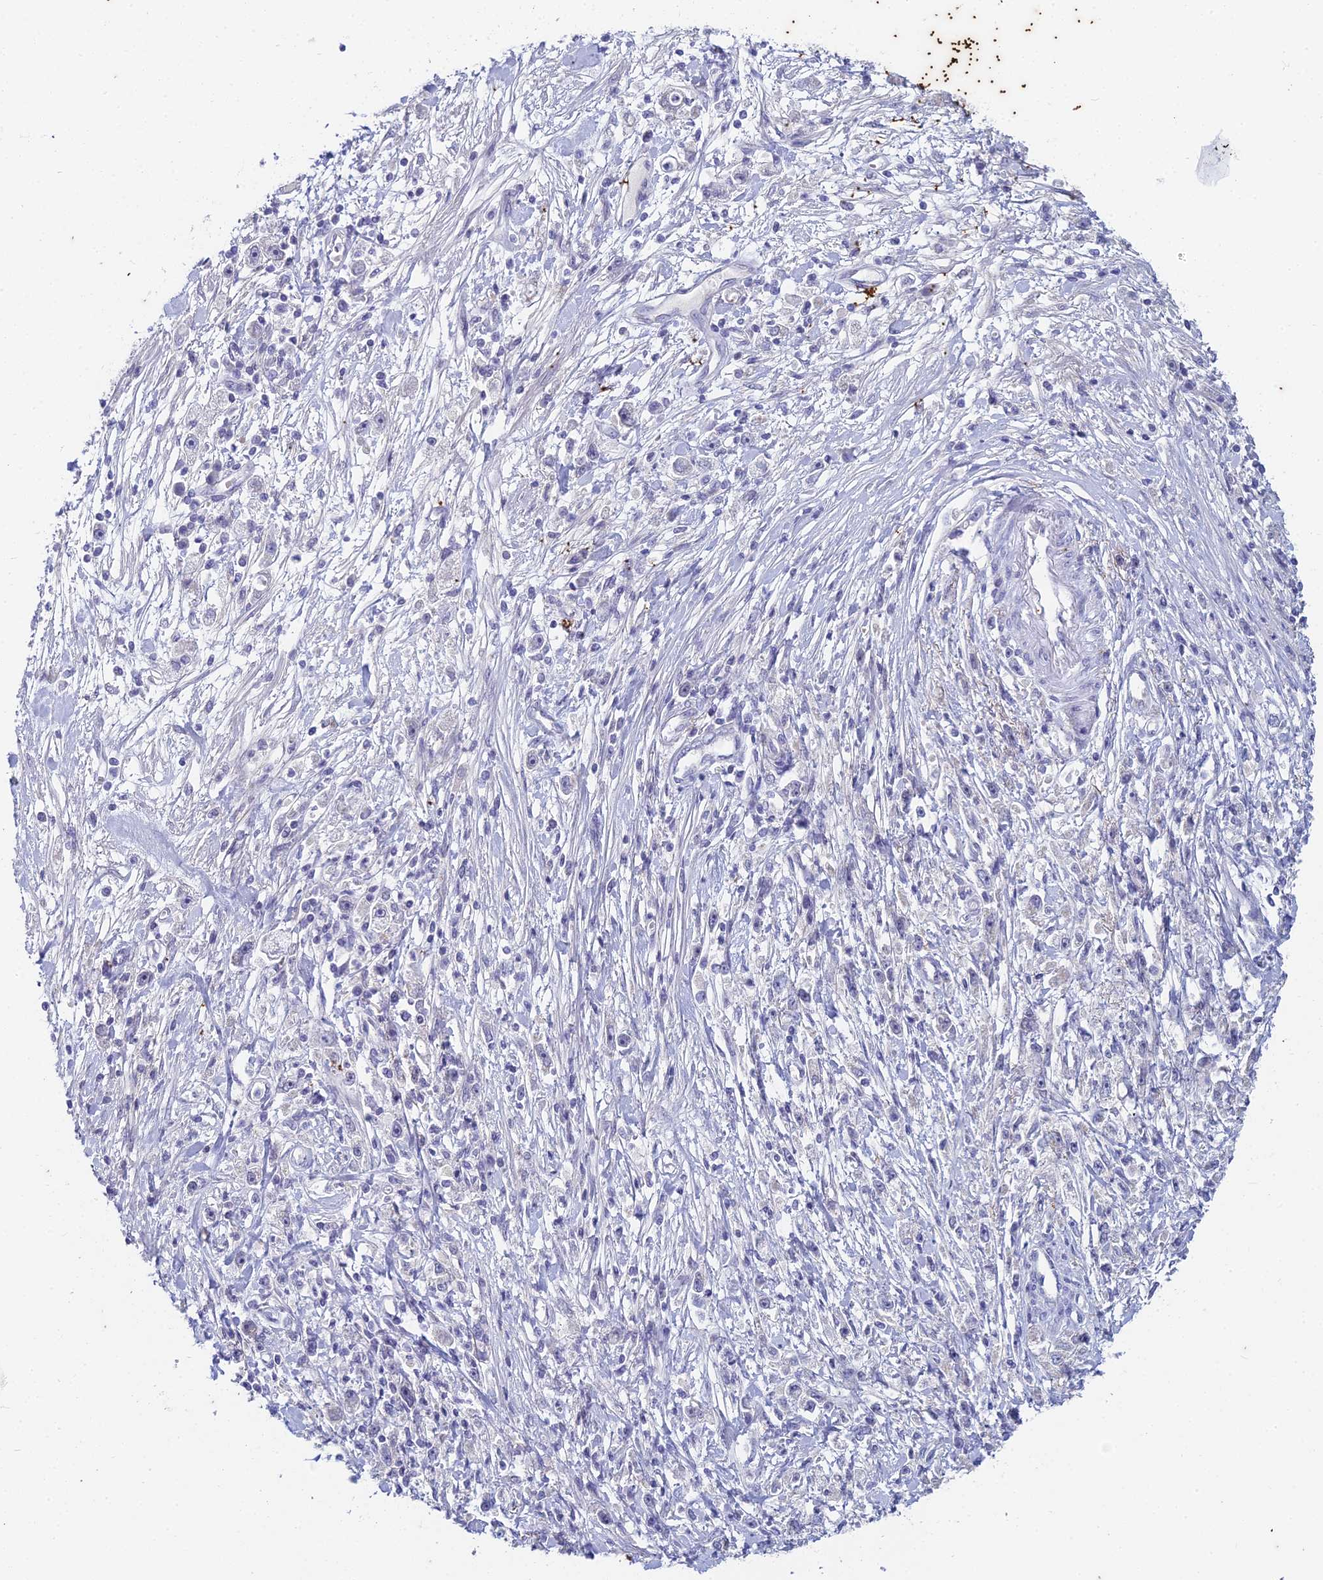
{"staining": {"intensity": "negative", "quantity": "none", "location": "none"}, "tissue": "stomach cancer", "cell_type": "Tumor cells", "image_type": "cancer", "snomed": [{"axis": "morphology", "description": "Adenocarcinoma, NOS"}, {"axis": "topography", "description": "Stomach"}], "caption": "Stomach cancer (adenocarcinoma) was stained to show a protein in brown. There is no significant expression in tumor cells.", "gene": "EEF2KMT", "patient": {"sex": "female", "age": 59}}